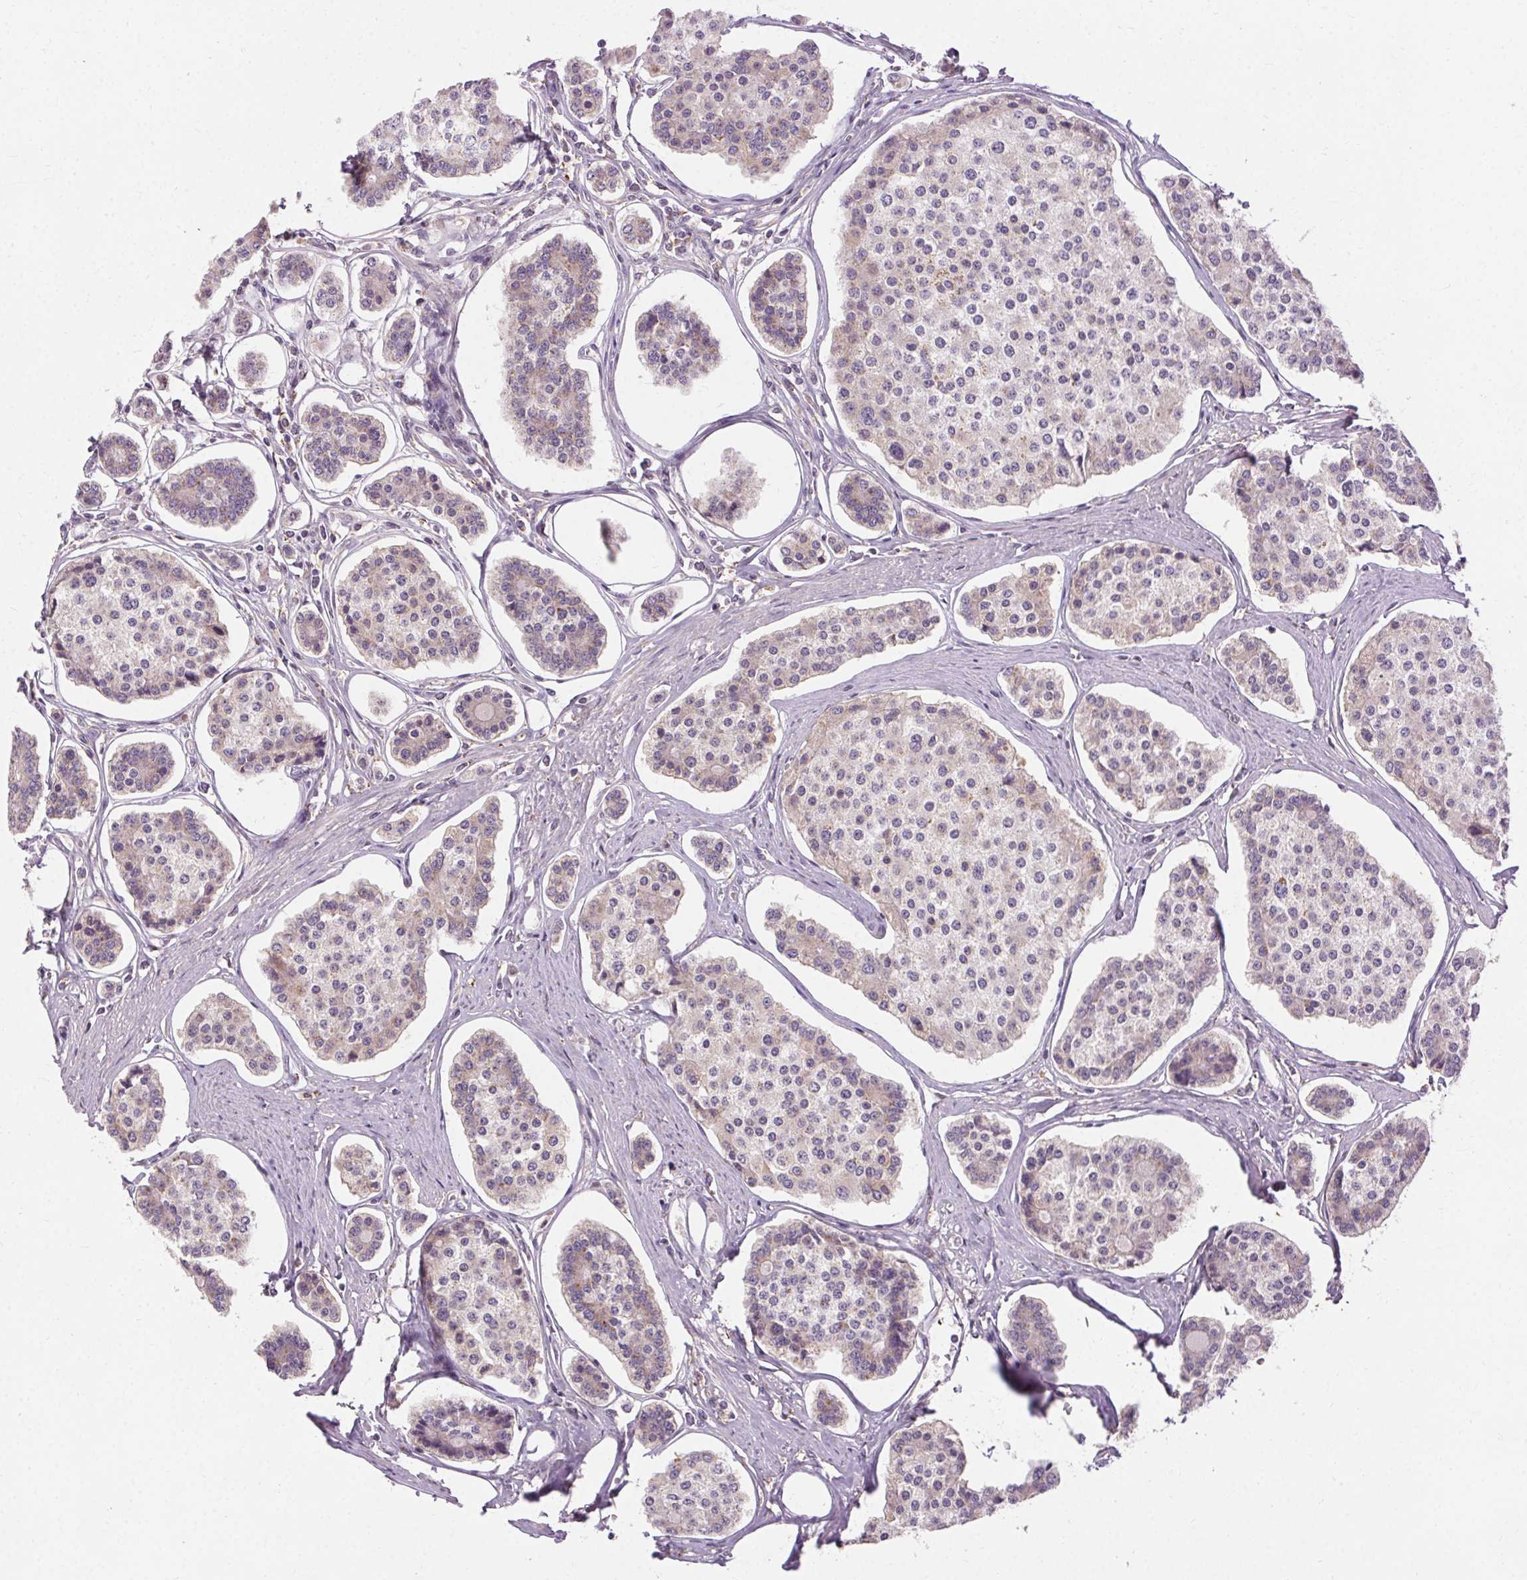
{"staining": {"intensity": "weak", "quantity": "<25%", "location": "cytoplasmic/membranous"}, "tissue": "carcinoid", "cell_type": "Tumor cells", "image_type": "cancer", "snomed": [{"axis": "morphology", "description": "Carcinoid, malignant, NOS"}, {"axis": "topography", "description": "Small intestine"}], "caption": "The immunohistochemistry image has no significant positivity in tumor cells of carcinoid tissue. The staining is performed using DAB (3,3'-diaminobenzidine) brown chromogen with nuclei counter-stained in using hematoxylin.", "gene": "REP15", "patient": {"sex": "female", "age": 65}}